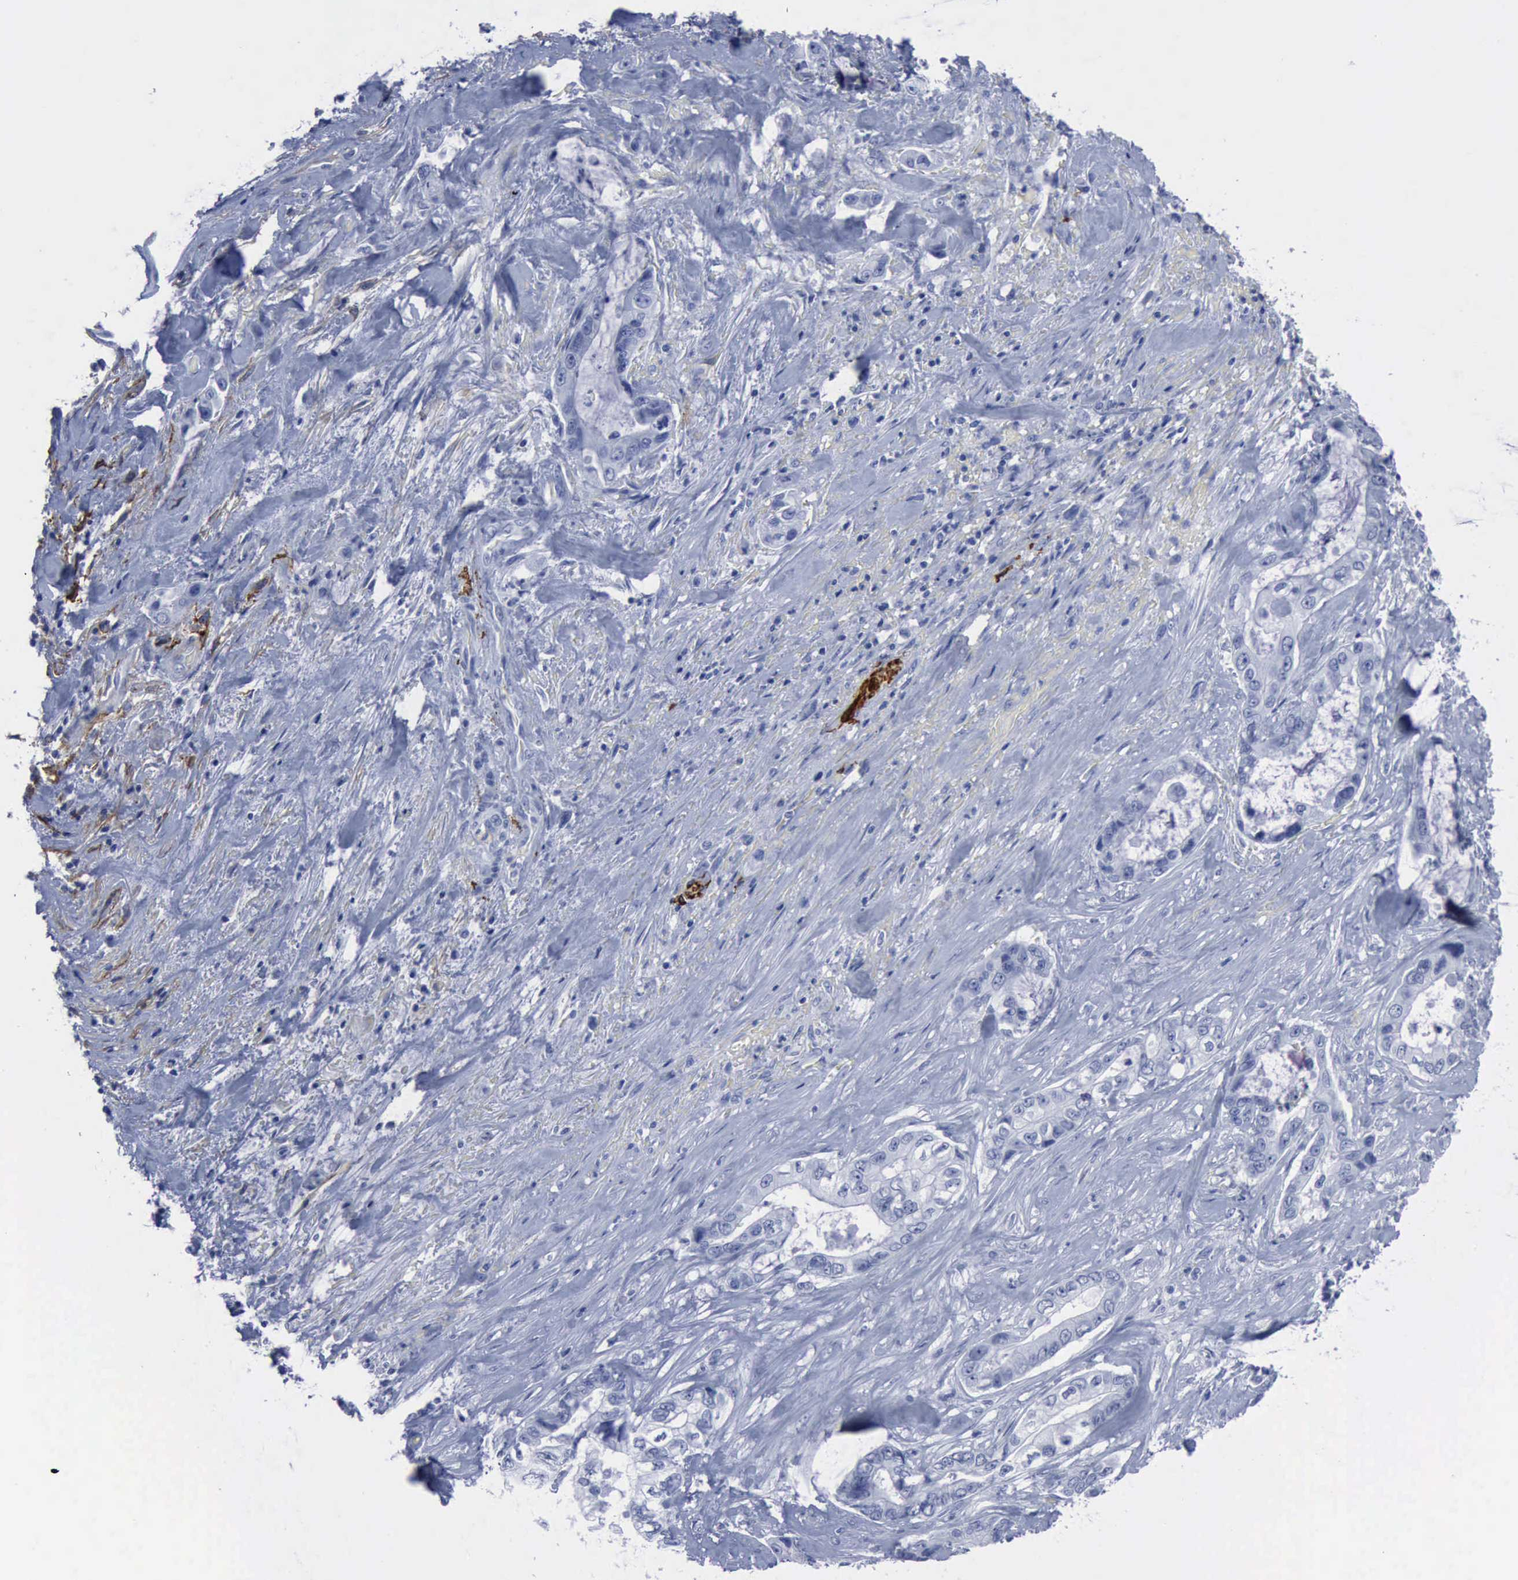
{"staining": {"intensity": "negative", "quantity": "none", "location": "none"}, "tissue": "pancreatic cancer", "cell_type": "Tumor cells", "image_type": "cancer", "snomed": [{"axis": "morphology", "description": "Adenocarcinoma, NOS"}, {"axis": "topography", "description": "Pancreas"}, {"axis": "topography", "description": "Stomach, upper"}], "caption": "This is an immunohistochemistry (IHC) micrograph of human adenocarcinoma (pancreatic). There is no expression in tumor cells.", "gene": "NGFR", "patient": {"sex": "male", "age": 77}}